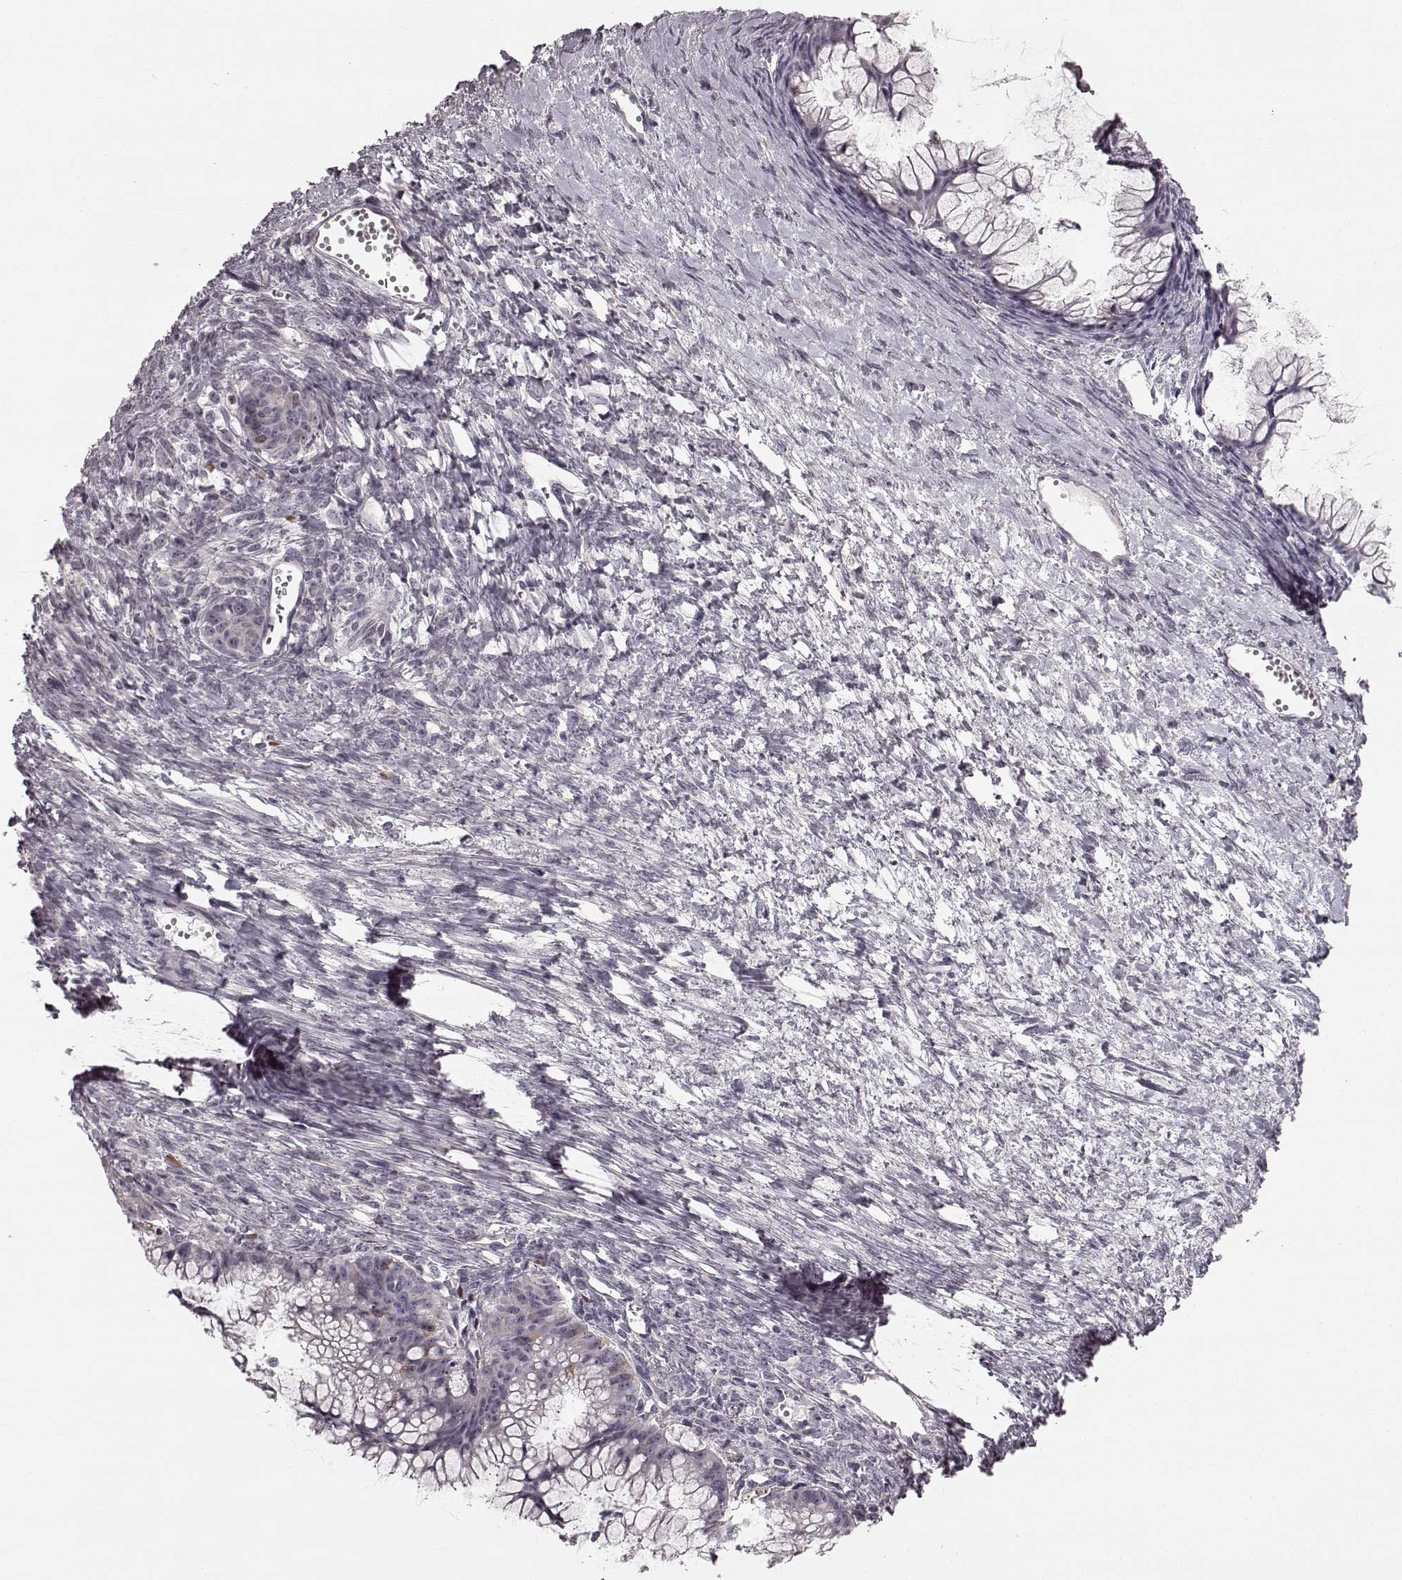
{"staining": {"intensity": "weak", "quantity": "<25%", "location": "cytoplasmic/membranous"}, "tissue": "ovarian cancer", "cell_type": "Tumor cells", "image_type": "cancer", "snomed": [{"axis": "morphology", "description": "Cystadenocarcinoma, mucinous, NOS"}, {"axis": "topography", "description": "Ovary"}], "caption": "Photomicrograph shows no protein staining in tumor cells of ovarian mucinous cystadenocarcinoma tissue.", "gene": "HMMR", "patient": {"sex": "female", "age": 41}}